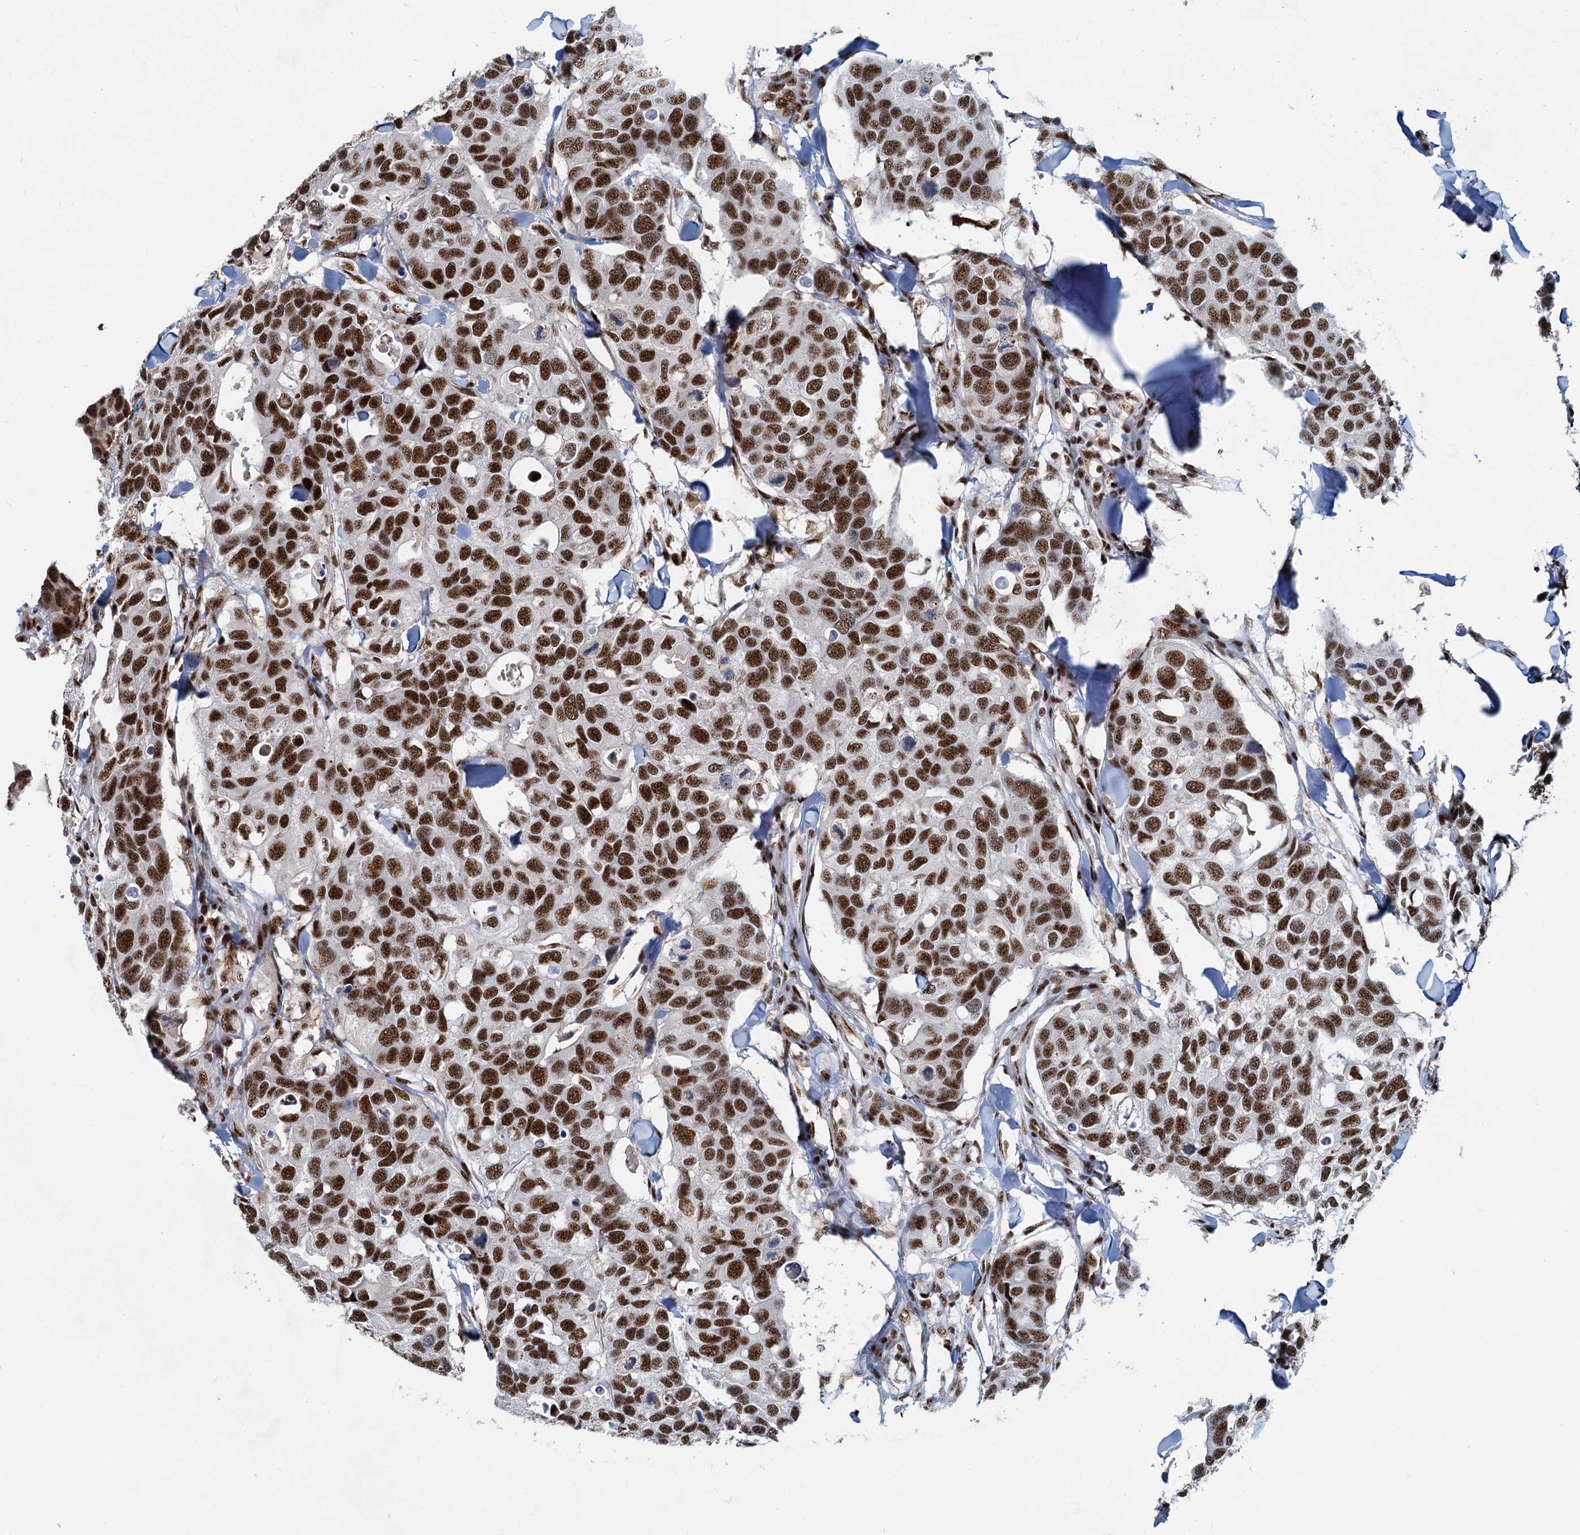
{"staining": {"intensity": "strong", "quantity": ">75%", "location": "nuclear"}, "tissue": "breast cancer", "cell_type": "Tumor cells", "image_type": "cancer", "snomed": [{"axis": "morphology", "description": "Duct carcinoma"}, {"axis": "topography", "description": "Breast"}], "caption": "Protein expression by immunohistochemistry exhibits strong nuclear expression in approximately >75% of tumor cells in invasive ductal carcinoma (breast).", "gene": "RBM26", "patient": {"sex": "female", "age": 83}}